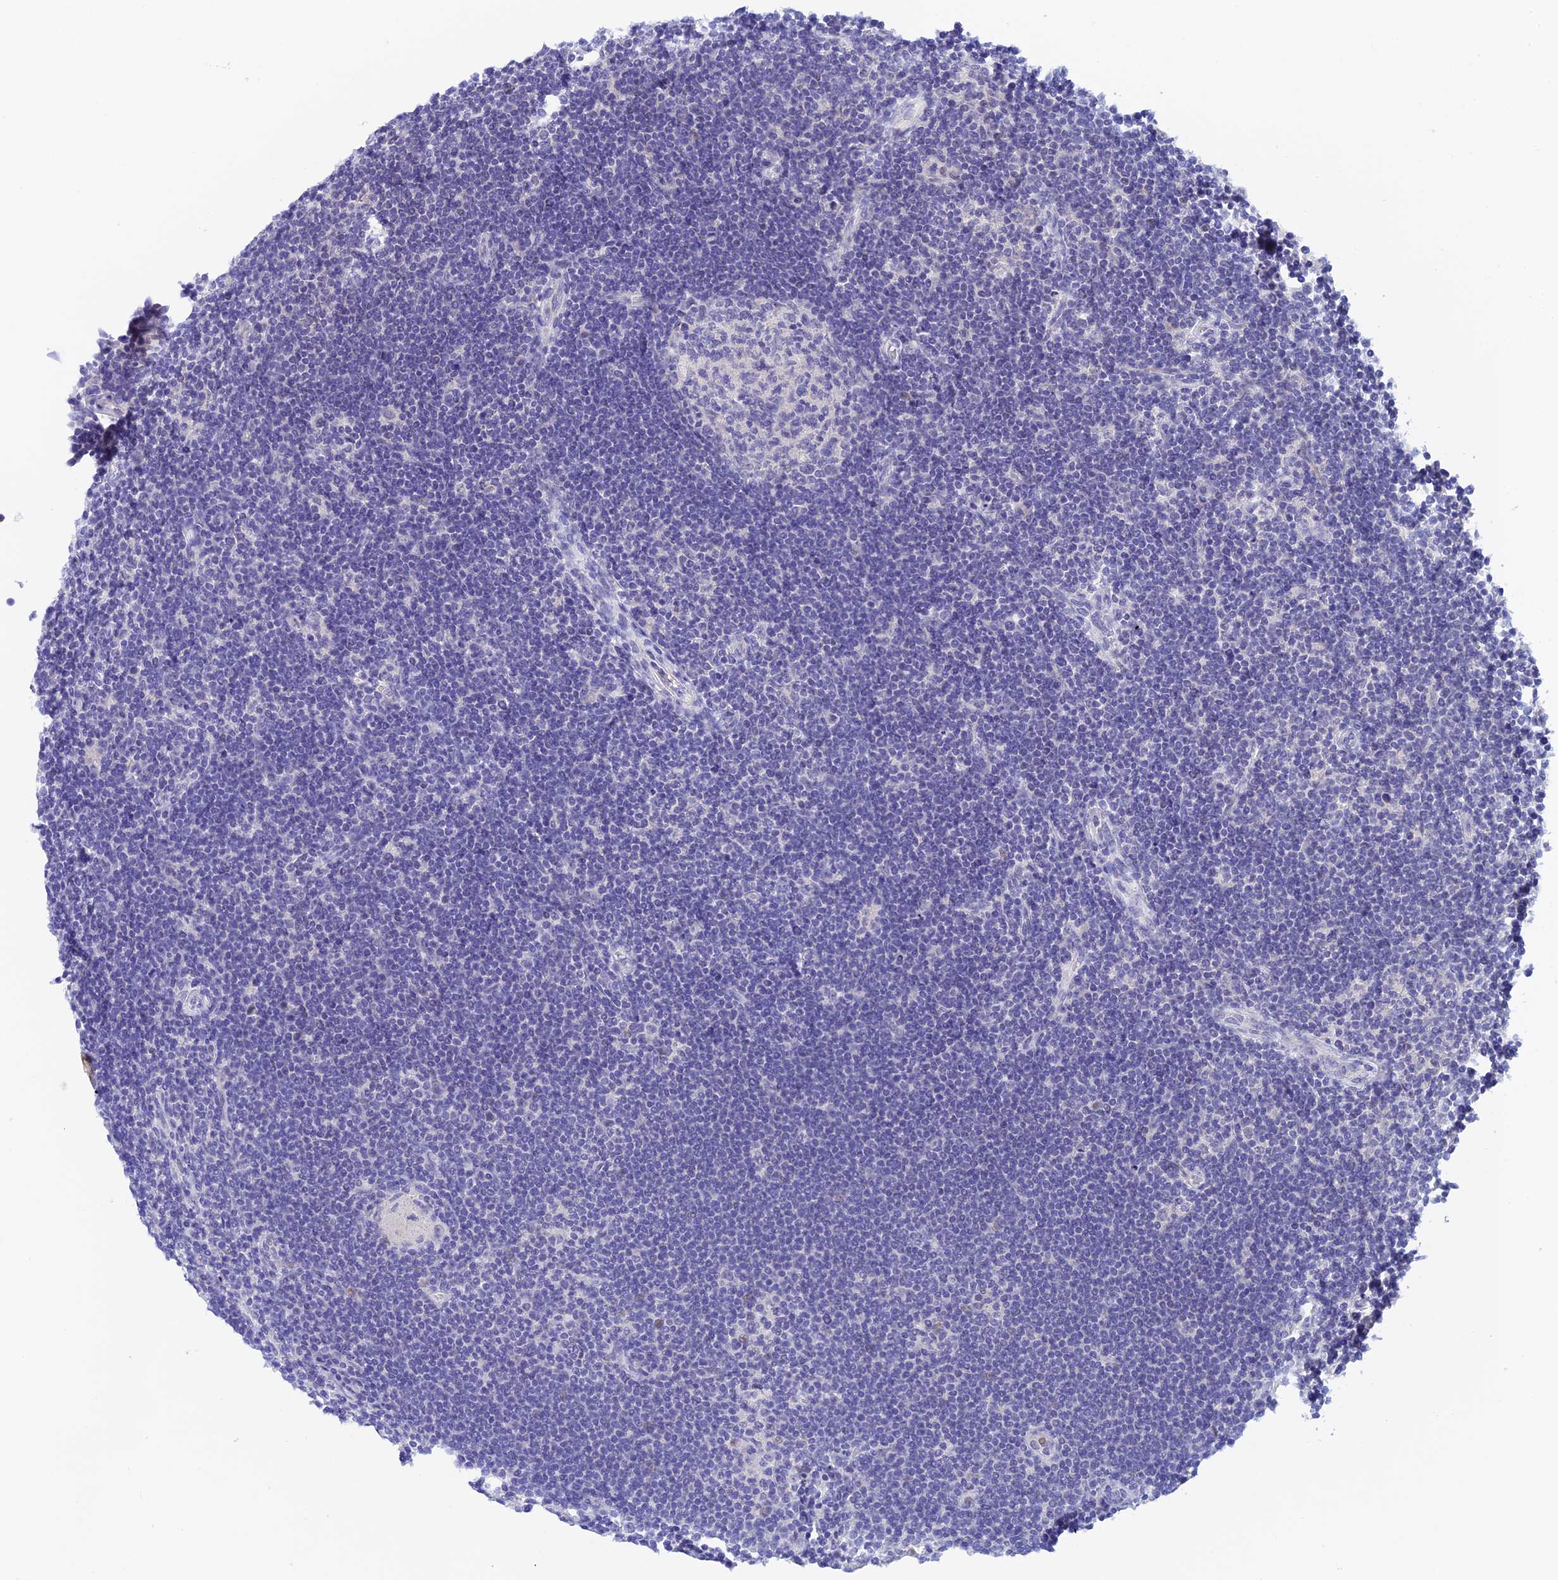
{"staining": {"intensity": "negative", "quantity": "none", "location": "none"}, "tissue": "lymphoma", "cell_type": "Tumor cells", "image_type": "cancer", "snomed": [{"axis": "morphology", "description": "Hodgkin's disease, NOS"}, {"axis": "topography", "description": "Lymph node"}], "caption": "Immunohistochemistry (IHC) image of neoplastic tissue: human lymphoma stained with DAB (3,3'-diaminobenzidine) displays no significant protein staining in tumor cells.", "gene": "RASGEF1B", "patient": {"sex": "female", "age": 57}}